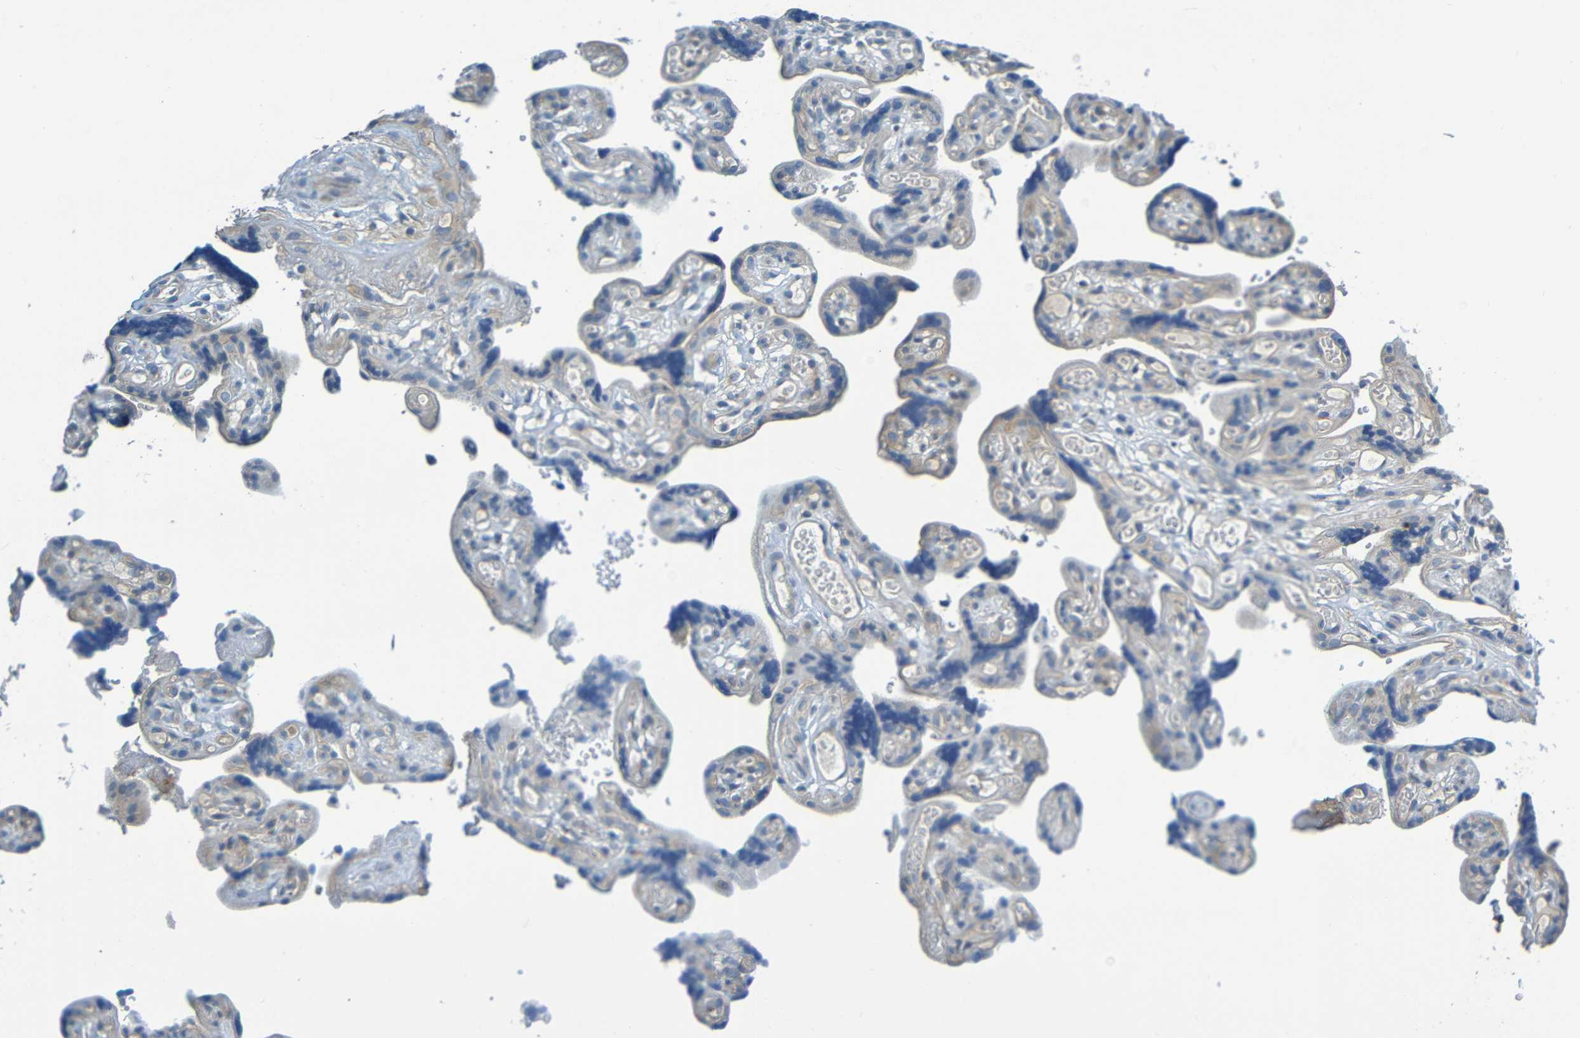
{"staining": {"intensity": "weak", "quantity": ">75%", "location": "cytoplasmic/membranous"}, "tissue": "placenta", "cell_type": "Decidual cells", "image_type": "normal", "snomed": [{"axis": "morphology", "description": "Normal tissue, NOS"}, {"axis": "topography", "description": "Placenta"}], "caption": "The image shows immunohistochemical staining of normal placenta. There is weak cytoplasmic/membranous positivity is present in about >75% of decidual cells.", "gene": "CYP4F2", "patient": {"sex": "female", "age": 30}}